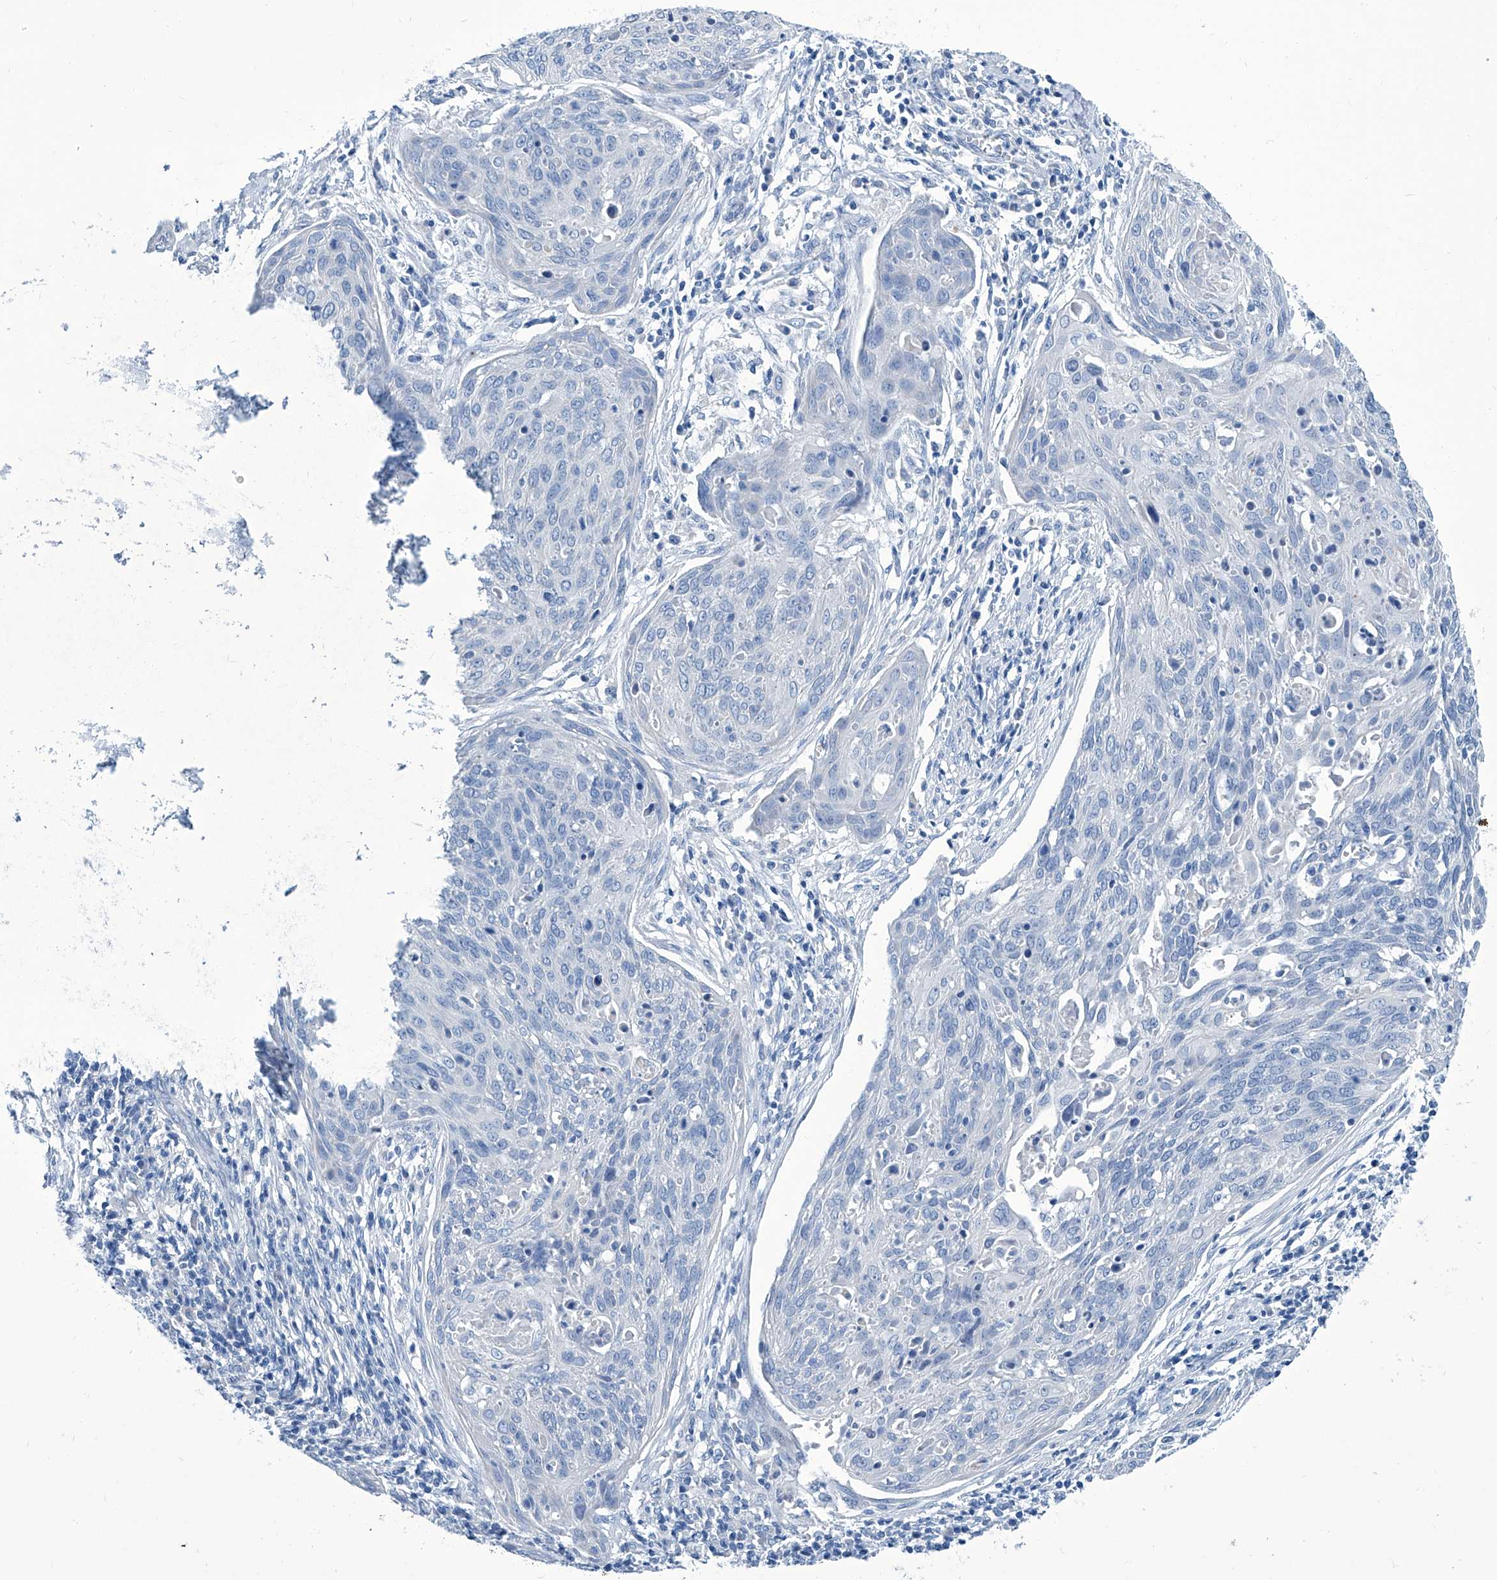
{"staining": {"intensity": "negative", "quantity": "none", "location": "none"}, "tissue": "cervical cancer", "cell_type": "Tumor cells", "image_type": "cancer", "snomed": [{"axis": "morphology", "description": "Squamous cell carcinoma, NOS"}, {"axis": "topography", "description": "Cervix"}], "caption": "Photomicrograph shows no protein positivity in tumor cells of cervical cancer (squamous cell carcinoma) tissue. Nuclei are stained in blue.", "gene": "ZNF519", "patient": {"sex": "female", "age": 38}}